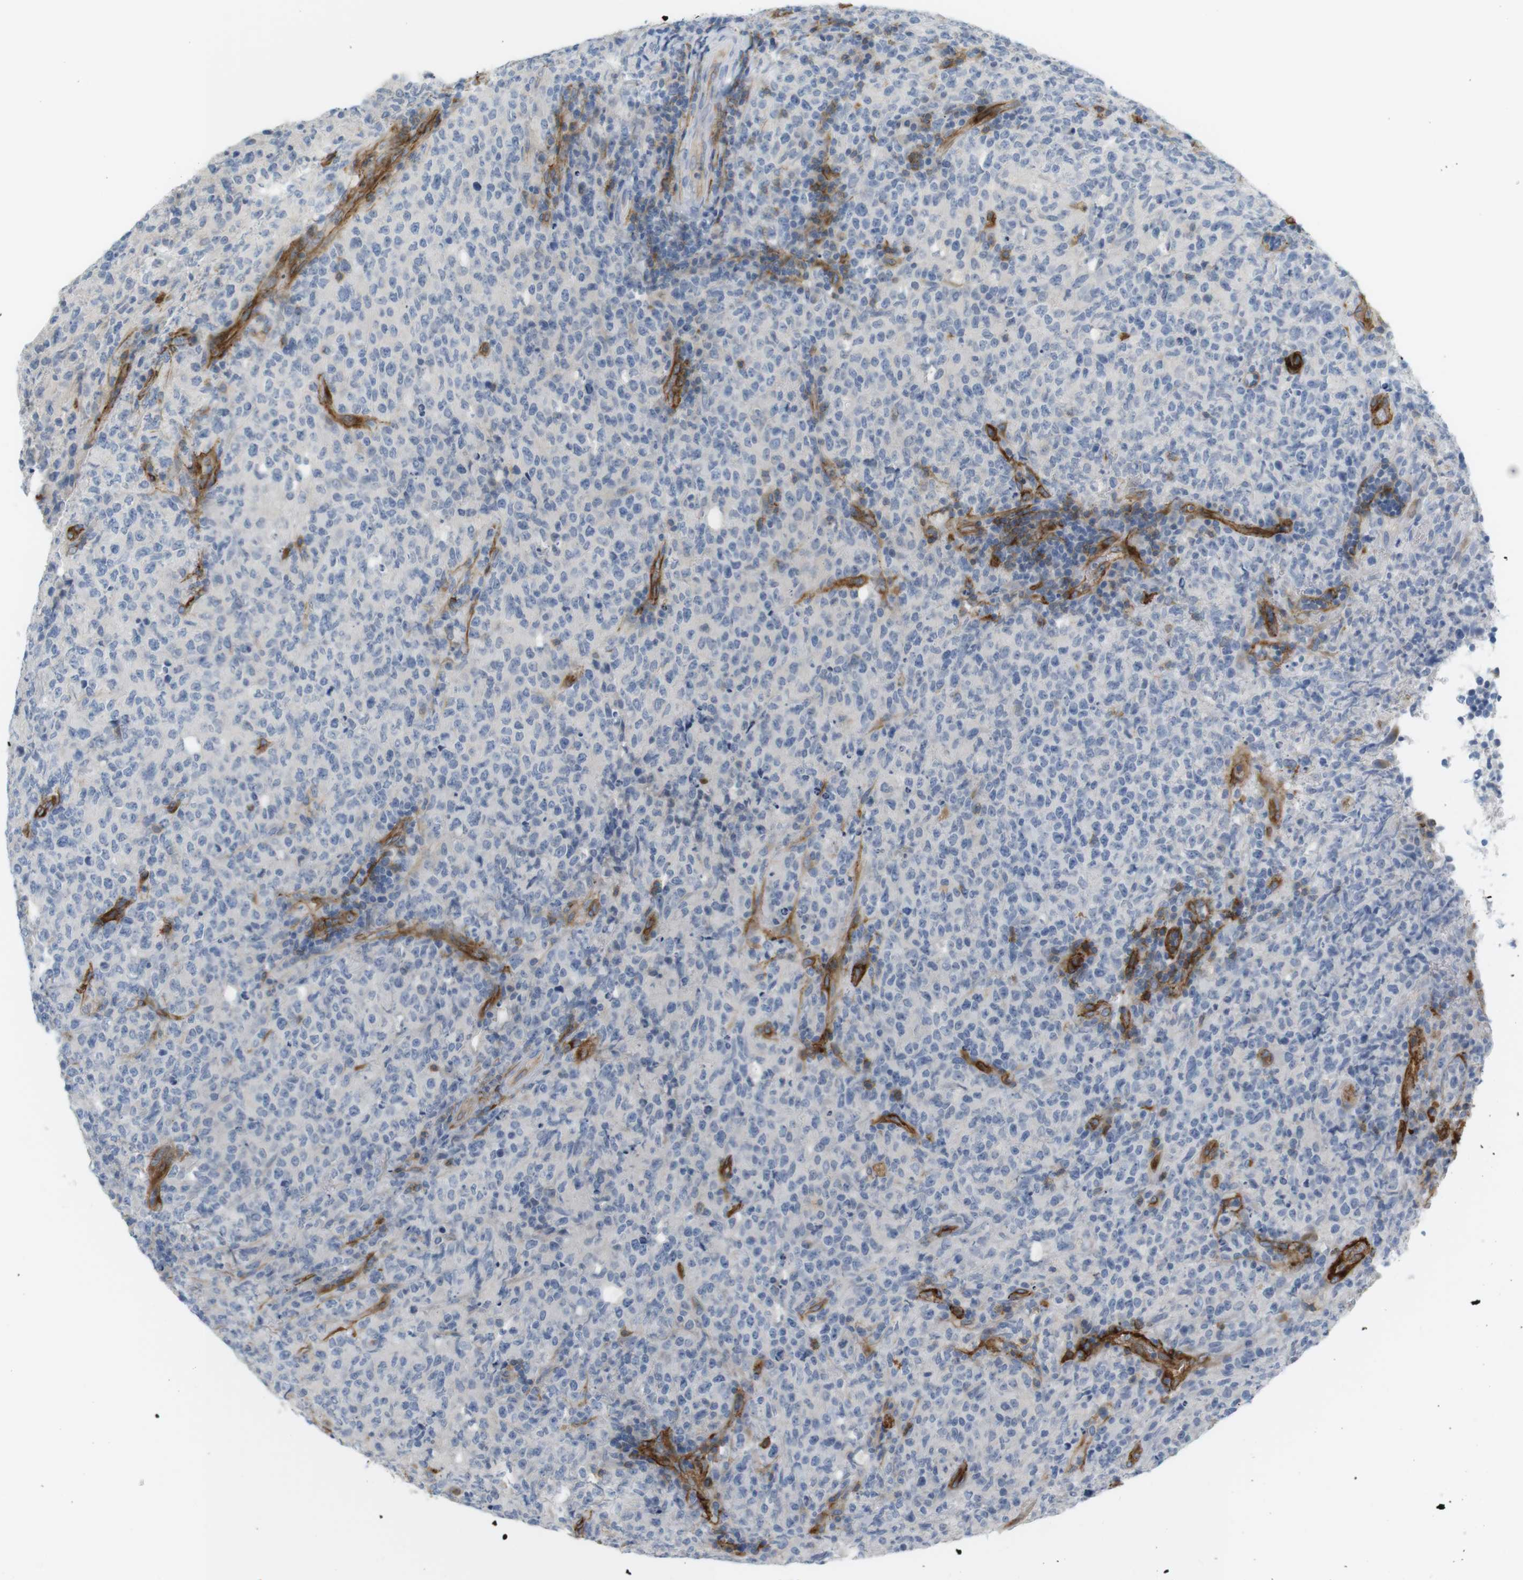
{"staining": {"intensity": "negative", "quantity": "none", "location": "none"}, "tissue": "lymphoma", "cell_type": "Tumor cells", "image_type": "cancer", "snomed": [{"axis": "morphology", "description": "Malignant lymphoma, non-Hodgkin's type, High grade"}, {"axis": "topography", "description": "Tonsil"}], "caption": "Immunohistochemistry (IHC) image of neoplastic tissue: human high-grade malignant lymphoma, non-Hodgkin's type stained with DAB (3,3'-diaminobenzidine) shows no significant protein positivity in tumor cells.", "gene": "F2R", "patient": {"sex": "female", "age": 36}}